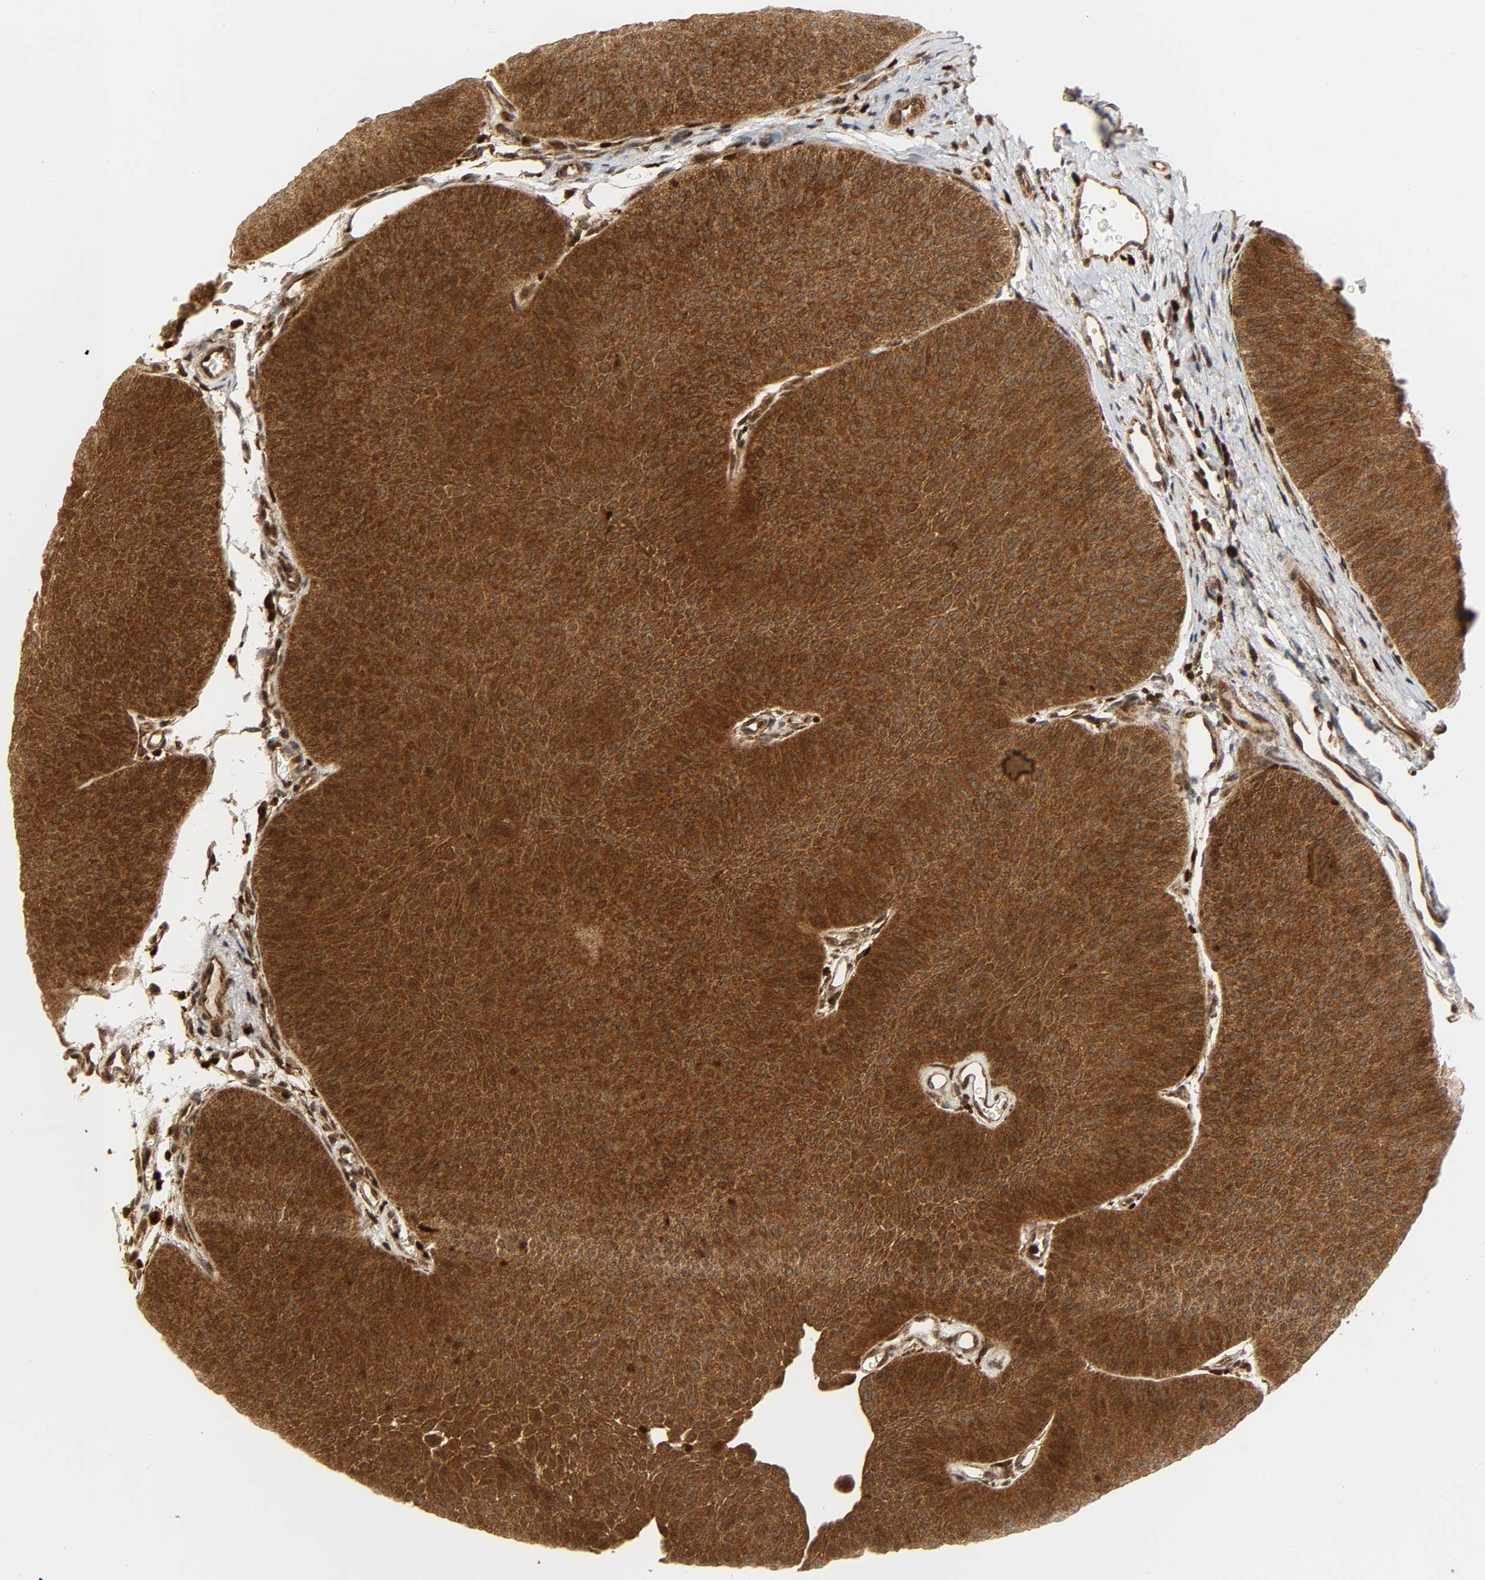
{"staining": {"intensity": "strong", "quantity": ">75%", "location": "cytoplasmic/membranous"}, "tissue": "urothelial cancer", "cell_type": "Tumor cells", "image_type": "cancer", "snomed": [{"axis": "morphology", "description": "Urothelial carcinoma, Low grade"}, {"axis": "topography", "description": "Urinary bladder"}], "caption": "The micrograph demonstrates a brown stain indicating the presence of a protein in the cytoplasmic/membranous of tumor cells in urothelial cancer. (DAB (3,3'-diaminobenzidine) IHC, brown staining for protein, blue staining for nuclei).", "gene": "CHUK", "patient": {"sex": "female", "age": 60}}